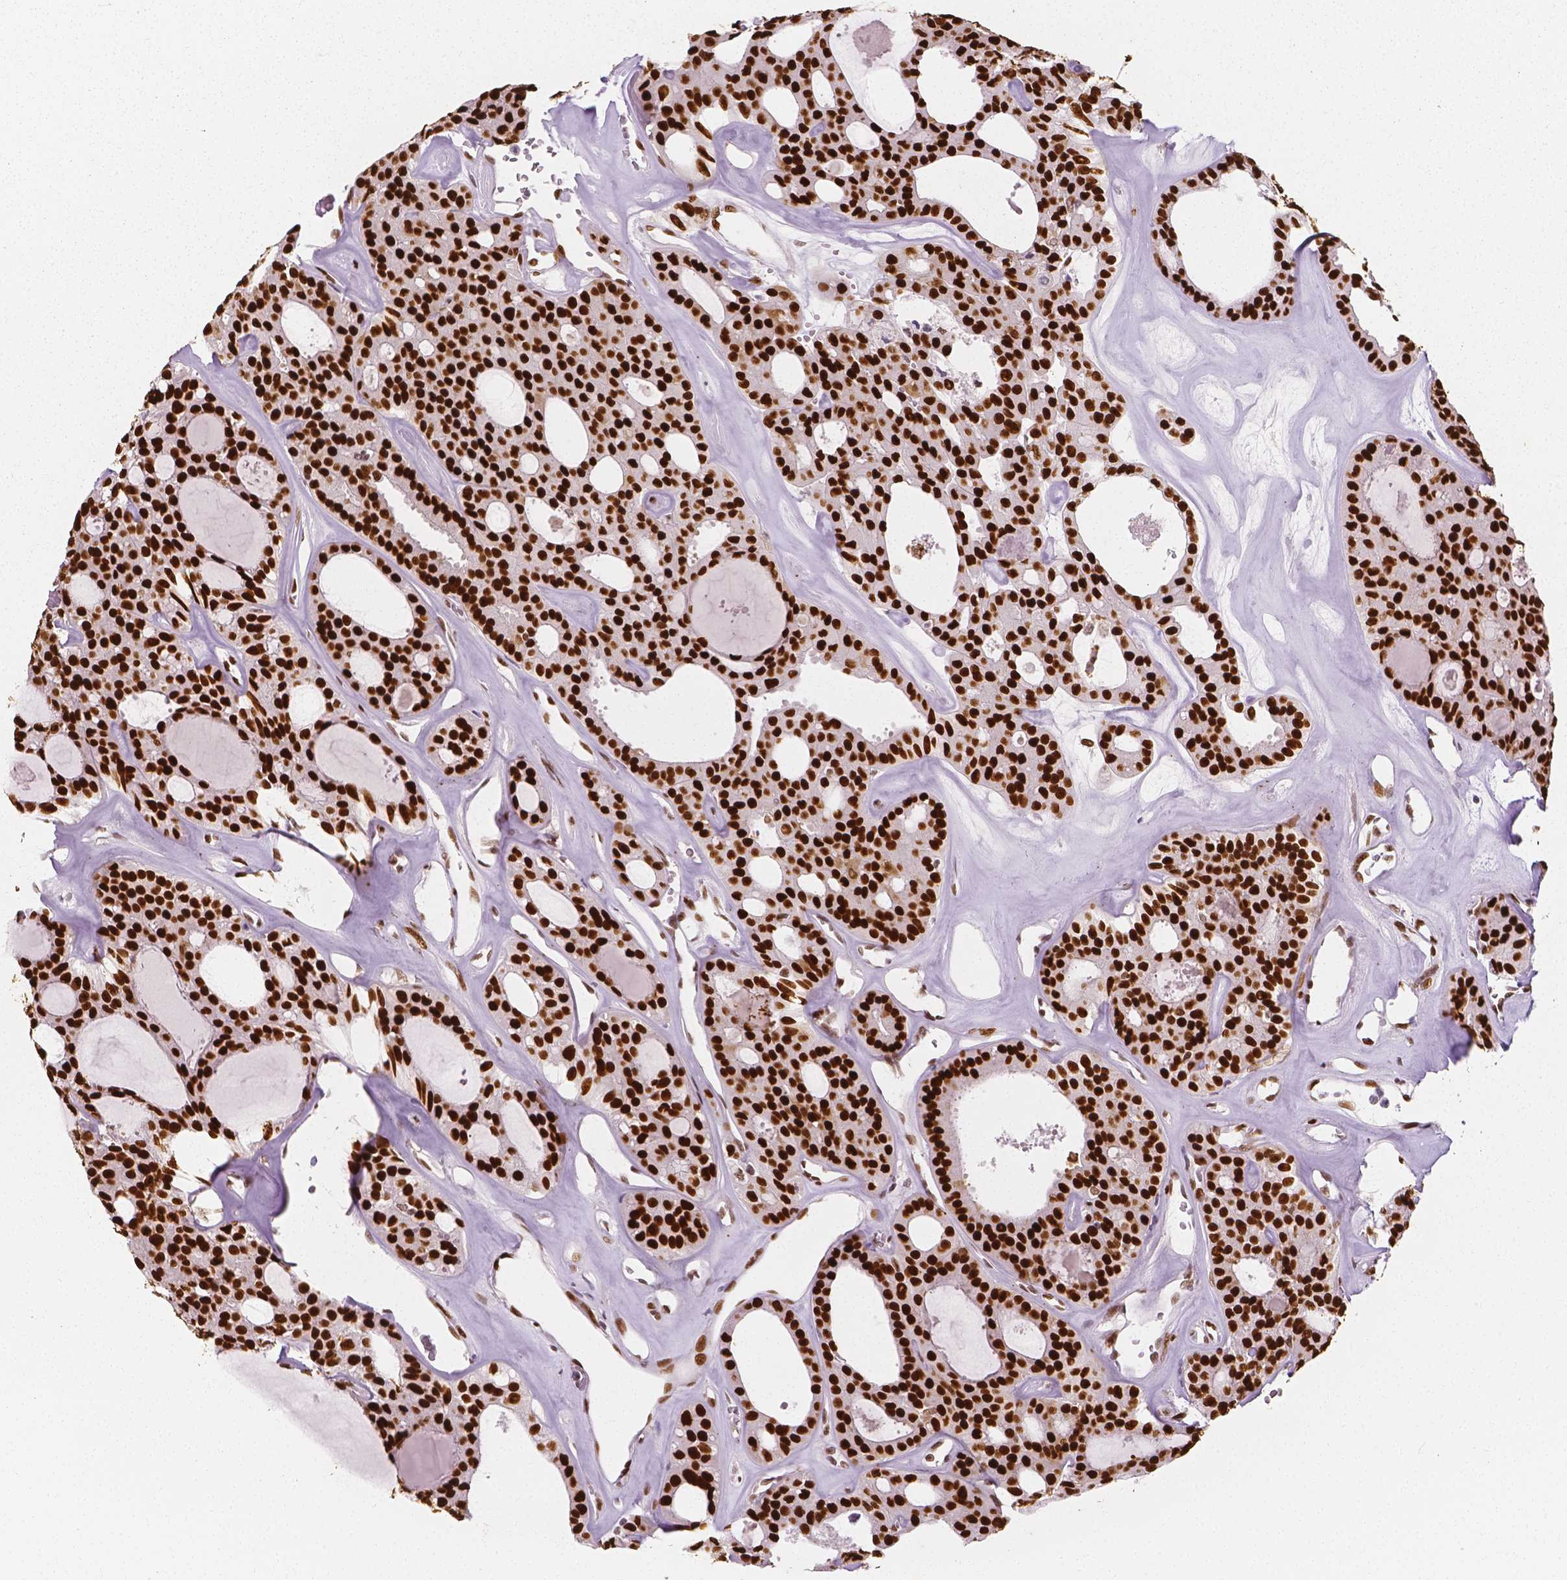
{"staining": {"intensity": "strong", "quantity": ">75%", "location": "nuclear"}, "tissue": "thyroid cancer", "cell_type": "Tumor cells", "image_type": "cancer", "snomed": [{"axis": "morphology", "description": "Follicular adenoma carcinoma, NOS"}, {"axis": "topography", "description": "Thyroid gland"}], "caption": "Thyroid cancer (follicular adenoma carcinoma) was stained to show a protein in brown. There is high levels of strong nuclear positivity in approximately >75% of tumor cells. The staining was performed using DAB (3,3'-diaminobenzidine) to visualize the protein expression in brown, while the nuclei were stained in blue with hematoxylin (Magnification: 20x).", "gene": "NUCKS1", "patient": {"sex": "male", "age": 75}}